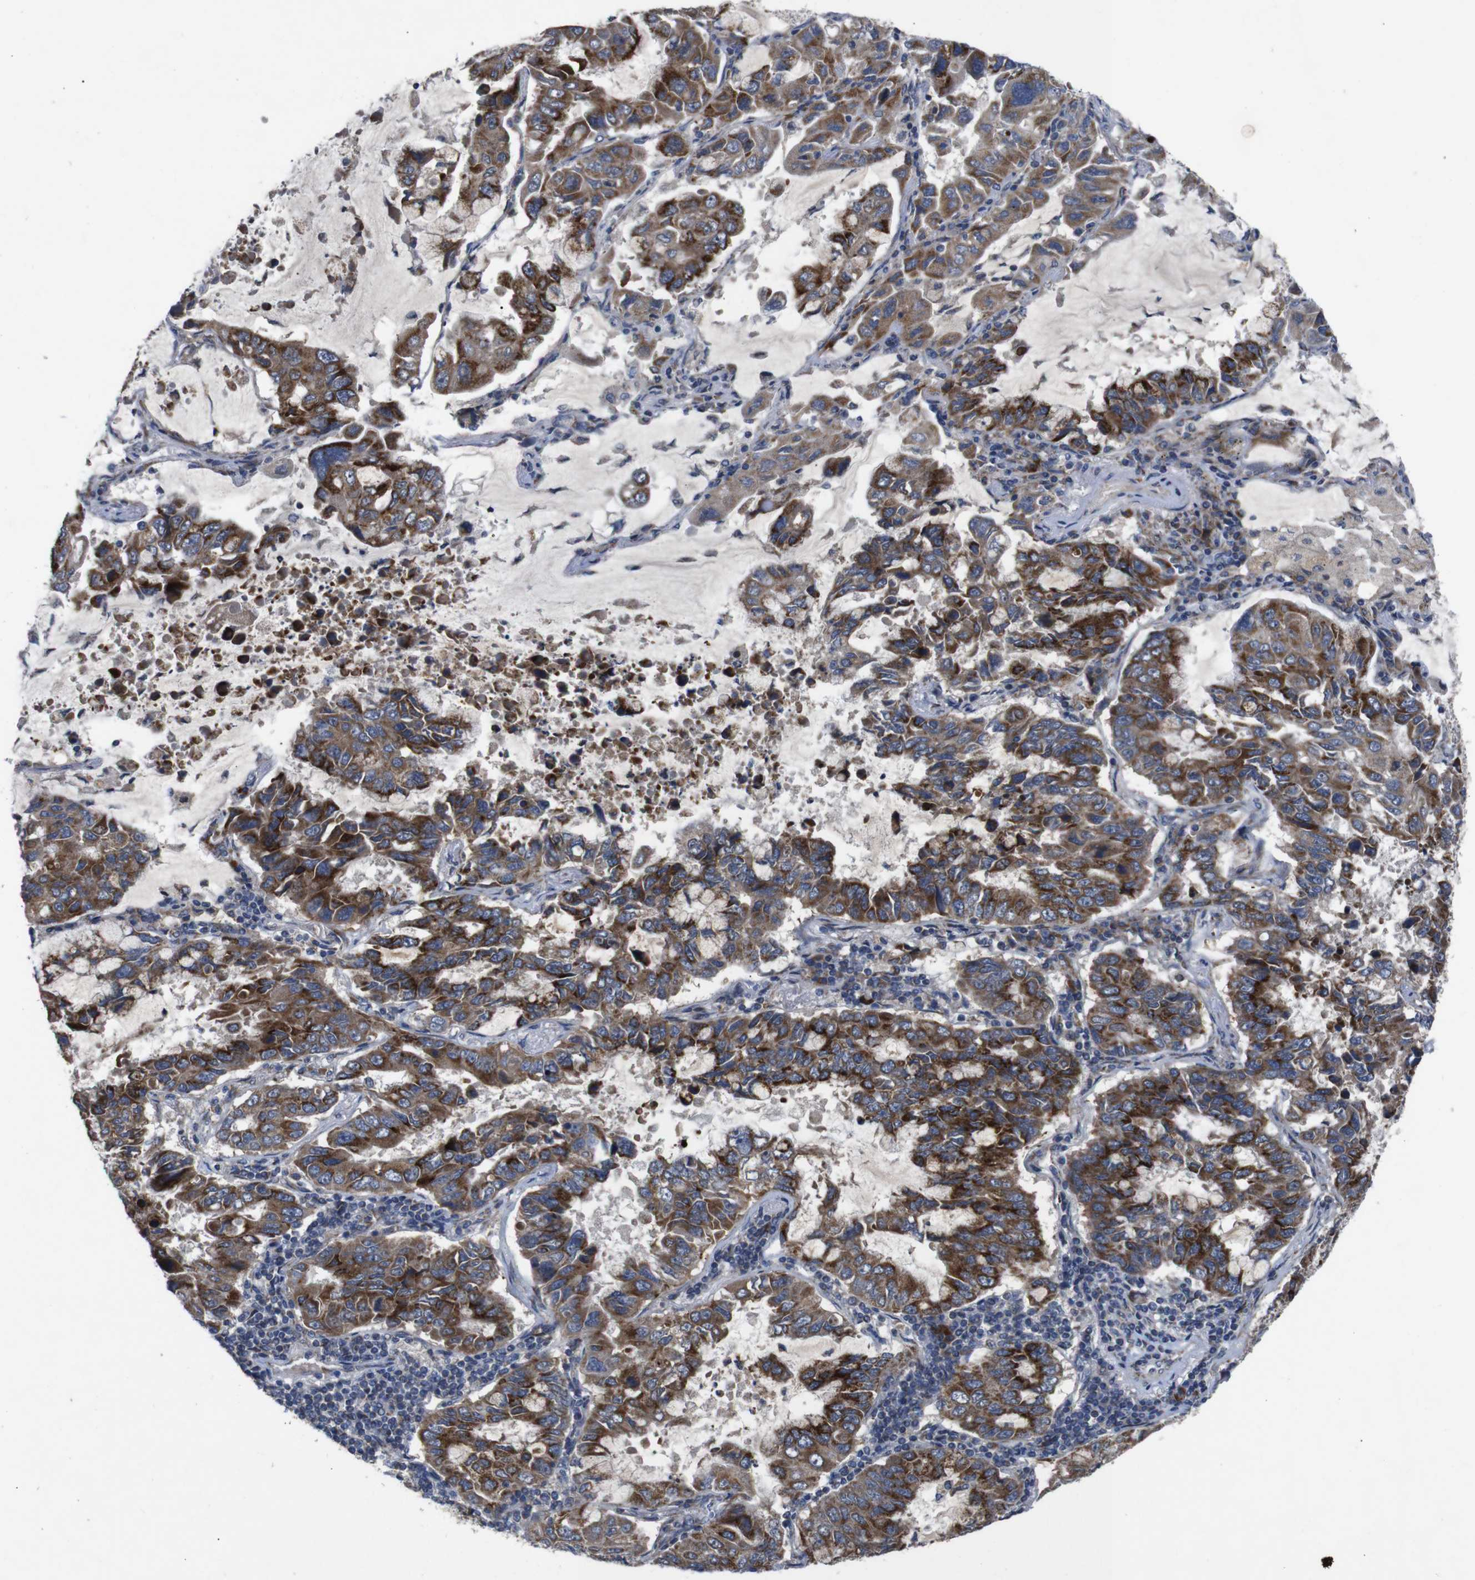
{"staining": {"intensity": "strong", "quantity": ">75%", "location": "cytoplasmic/membranous"}, "tissue": "lung cancer", "cell_type": "Tumor cells", "image_type": "cancer", "snomed": [{"axis": "morphology", "description": "Adenocarcinoma, NOS"}, {"axis": "topography", "description": "Lung"}], "caption": "A high-resolution micrograph shows IHC staining of adenocarcinoma (lung), which displays strong cytoplasmic/membranous positivity in about >75% of tumor cells. (Stains: DAB in brown, nuclei in blue, Microscopy: brightfield microscopy at high magnification).", "gene": "CHST10", "patient": {"sex": "male", "age": 64}}